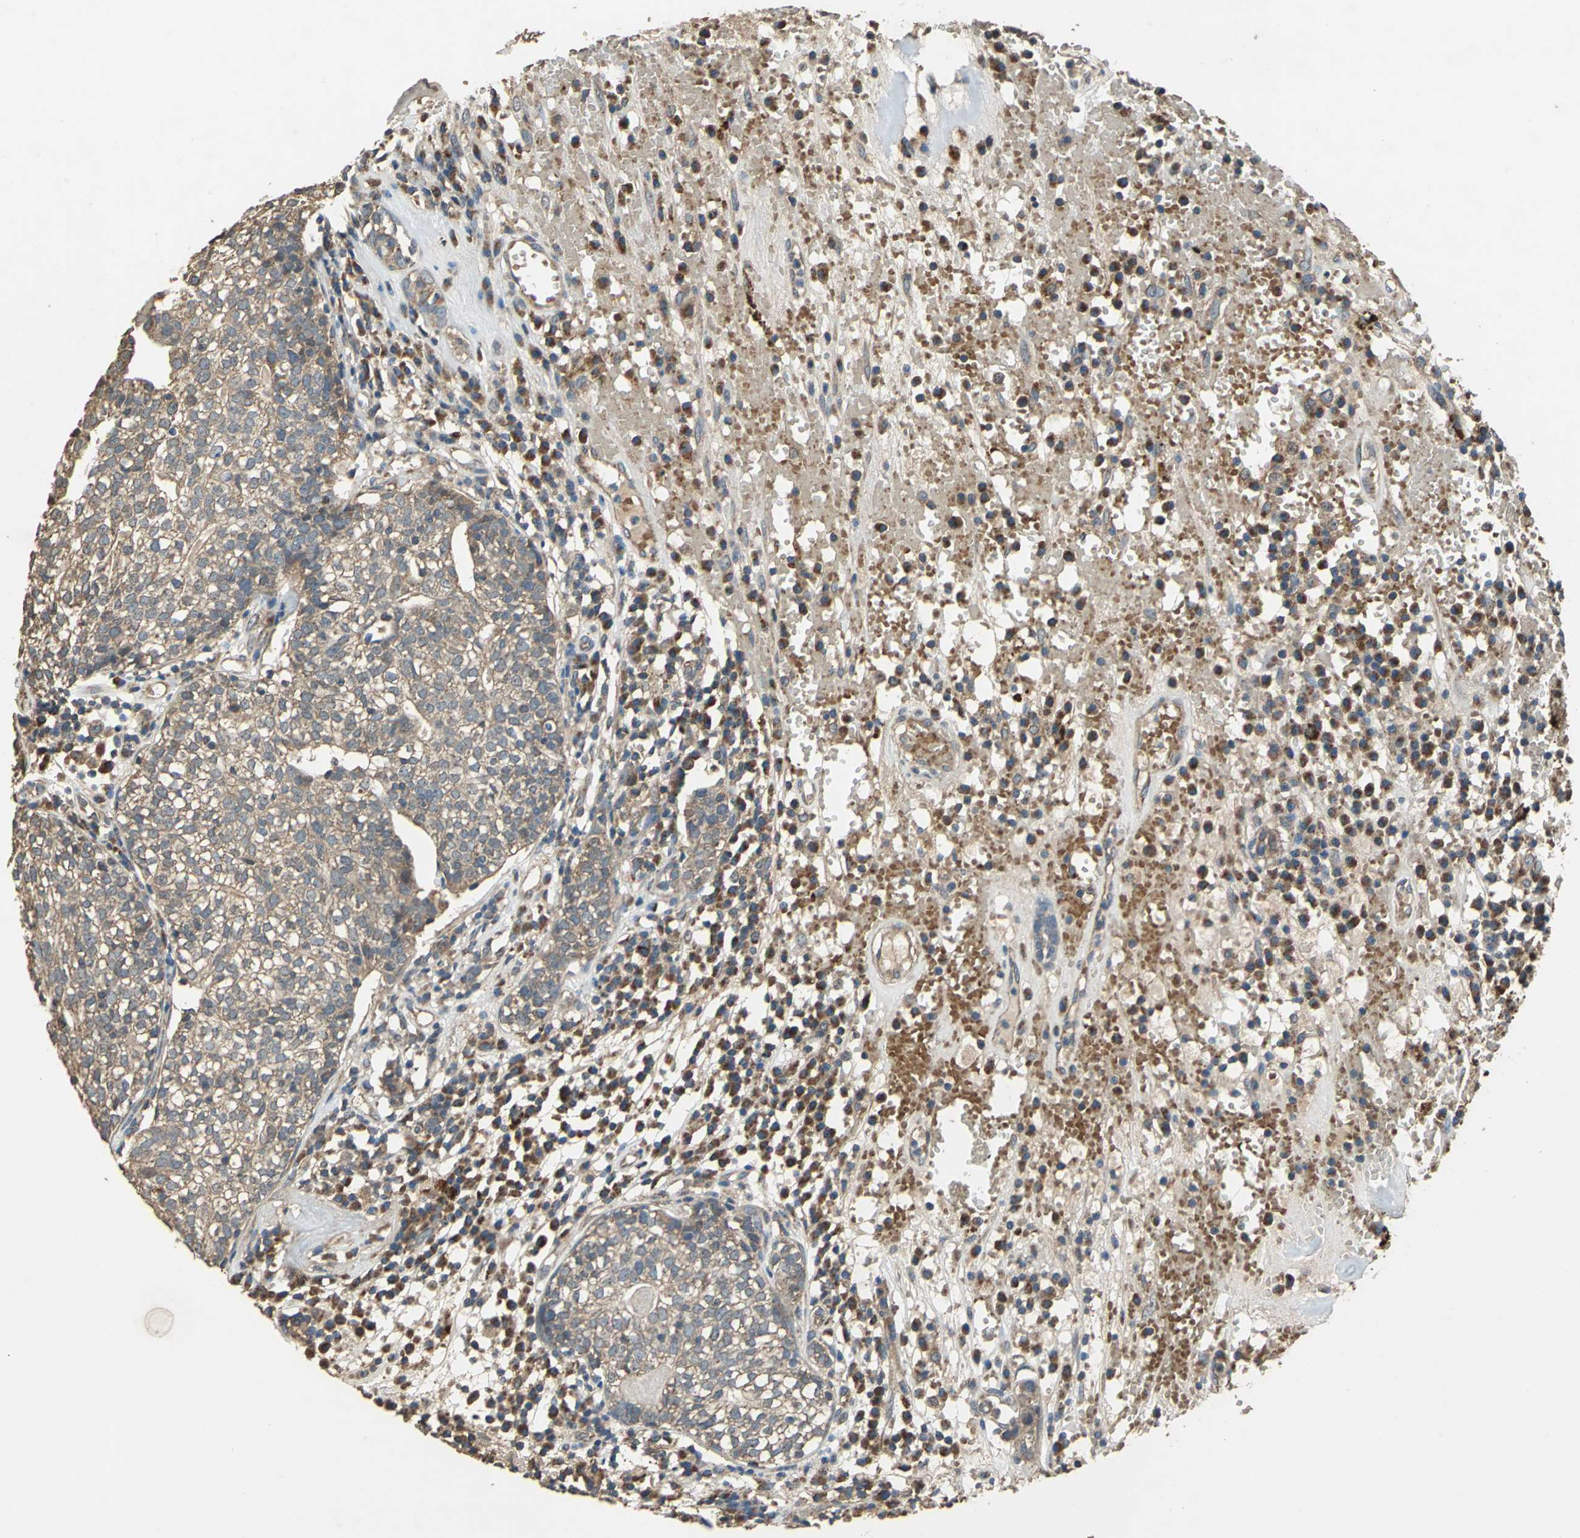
{"staining": {"intensity": "moderate", "quantity": ">75%", "location": "cytoplasmic/membranous"}, "tissue": "head and neck cancer", "cell_type": "Tumor cells", "image_type": "cancer", "snomed": [{"axis": "morphology", "description": "Adenocarcinoma, NOS"}, {"axis": "topography", "description": "Salivary gland"}, {"axis": "topography", "description": "Head-Neck"}], "caption": "Protein analysis of head and neck adenocarcinoma tissue shows moderate cytoplasmic/membranous positivity in about >75% of tumor cells.", "gene": "POLRMT", "patient": {"sex": "female", "age": 65}}